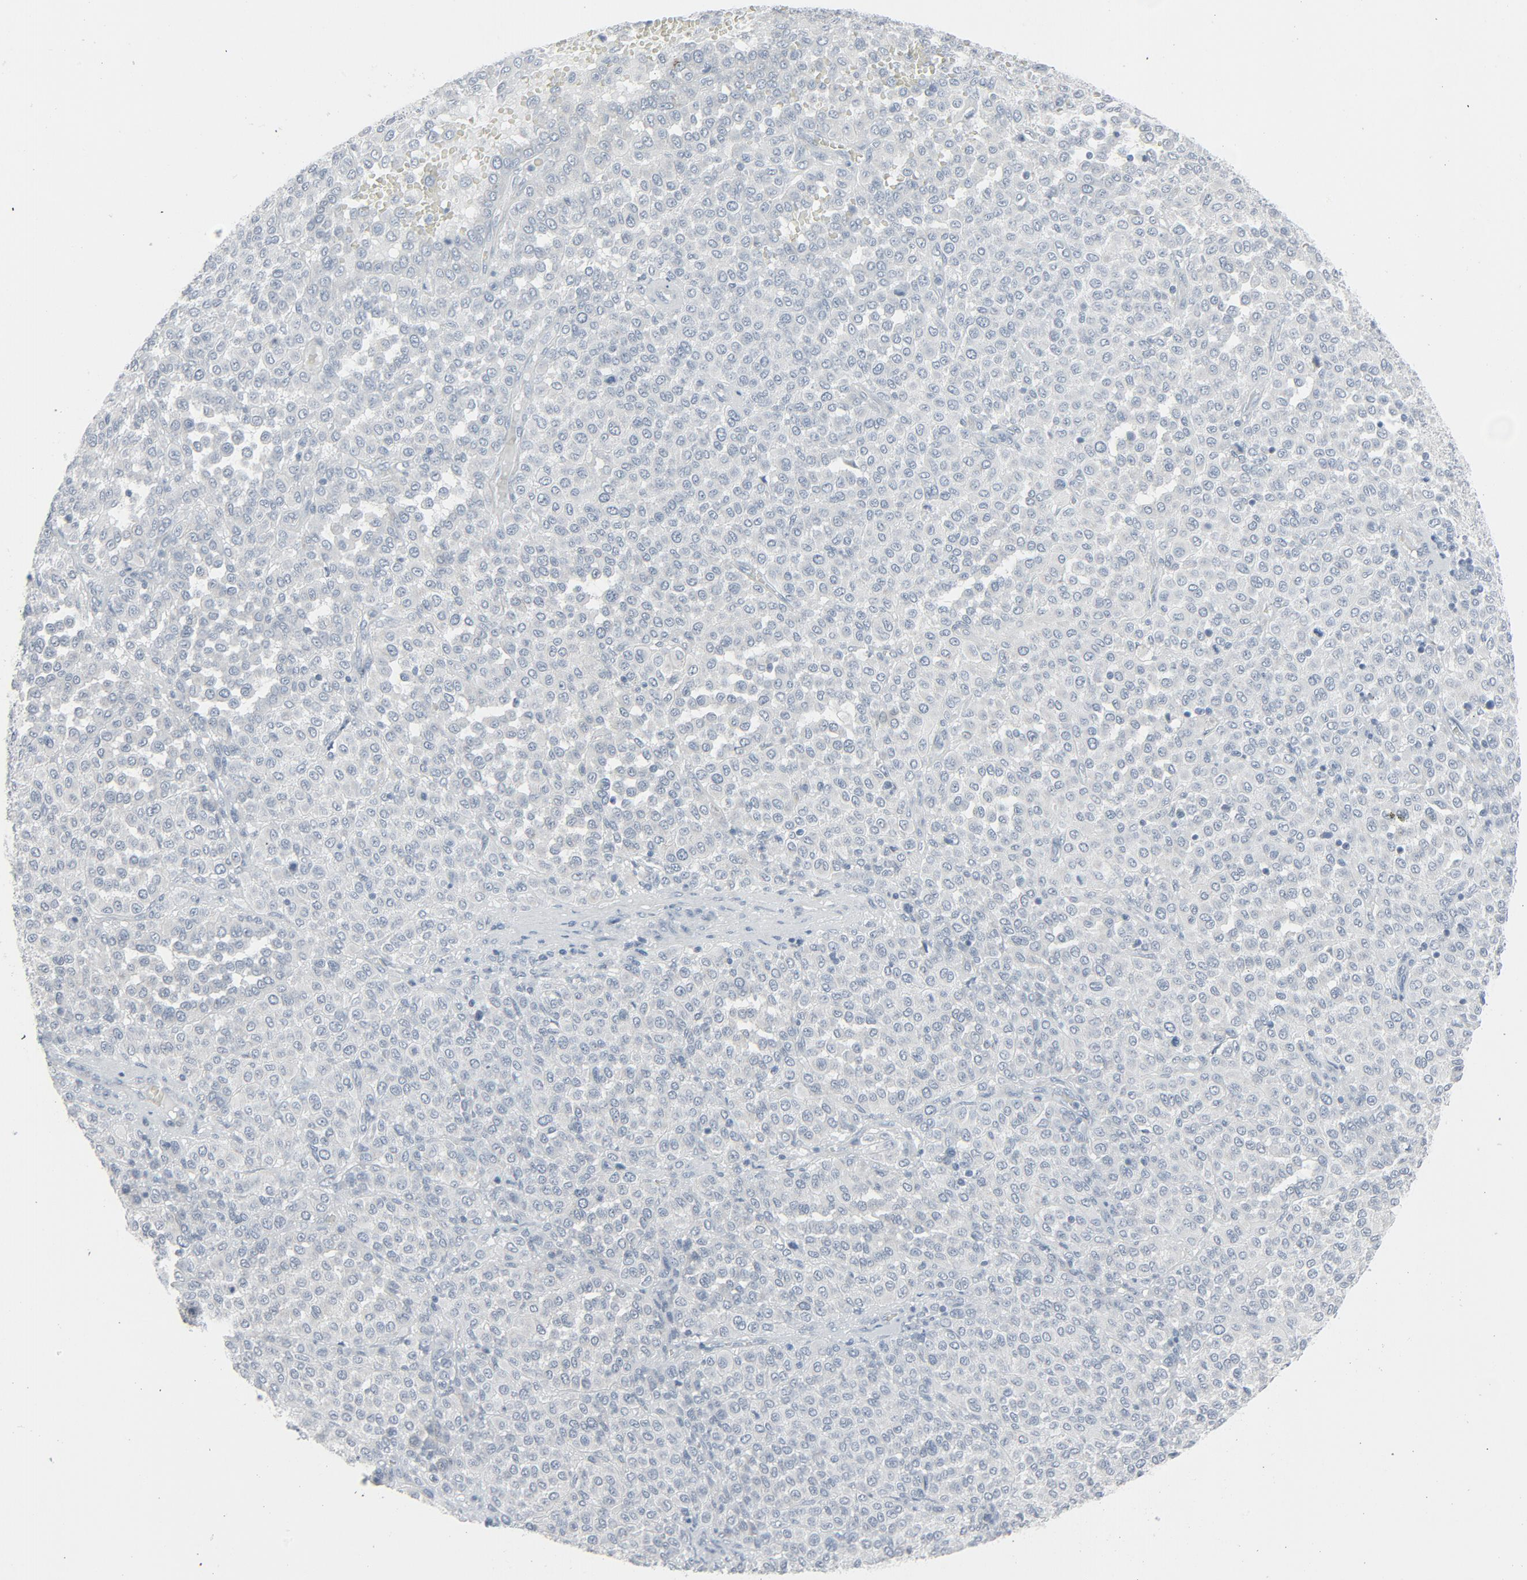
{"staining": {"intensity": "negative", "quantity": "none", "location": "none"}, "tissue": "melanoma", "cell_type": "Tumor cells", "image_type": "cancer", "snomed": [{"axis": "morphology", "description": "Malignant melanoma, Metastatic site"}, {"axis": "topography", "description": "Pancreas"}], "caption": "Immunohistochemistry of human malignant melanoma (metastatic site) shows no expression in tumor cells.", "gene": "FGFR3", "patient": {"sex": "female", "age": 30}}